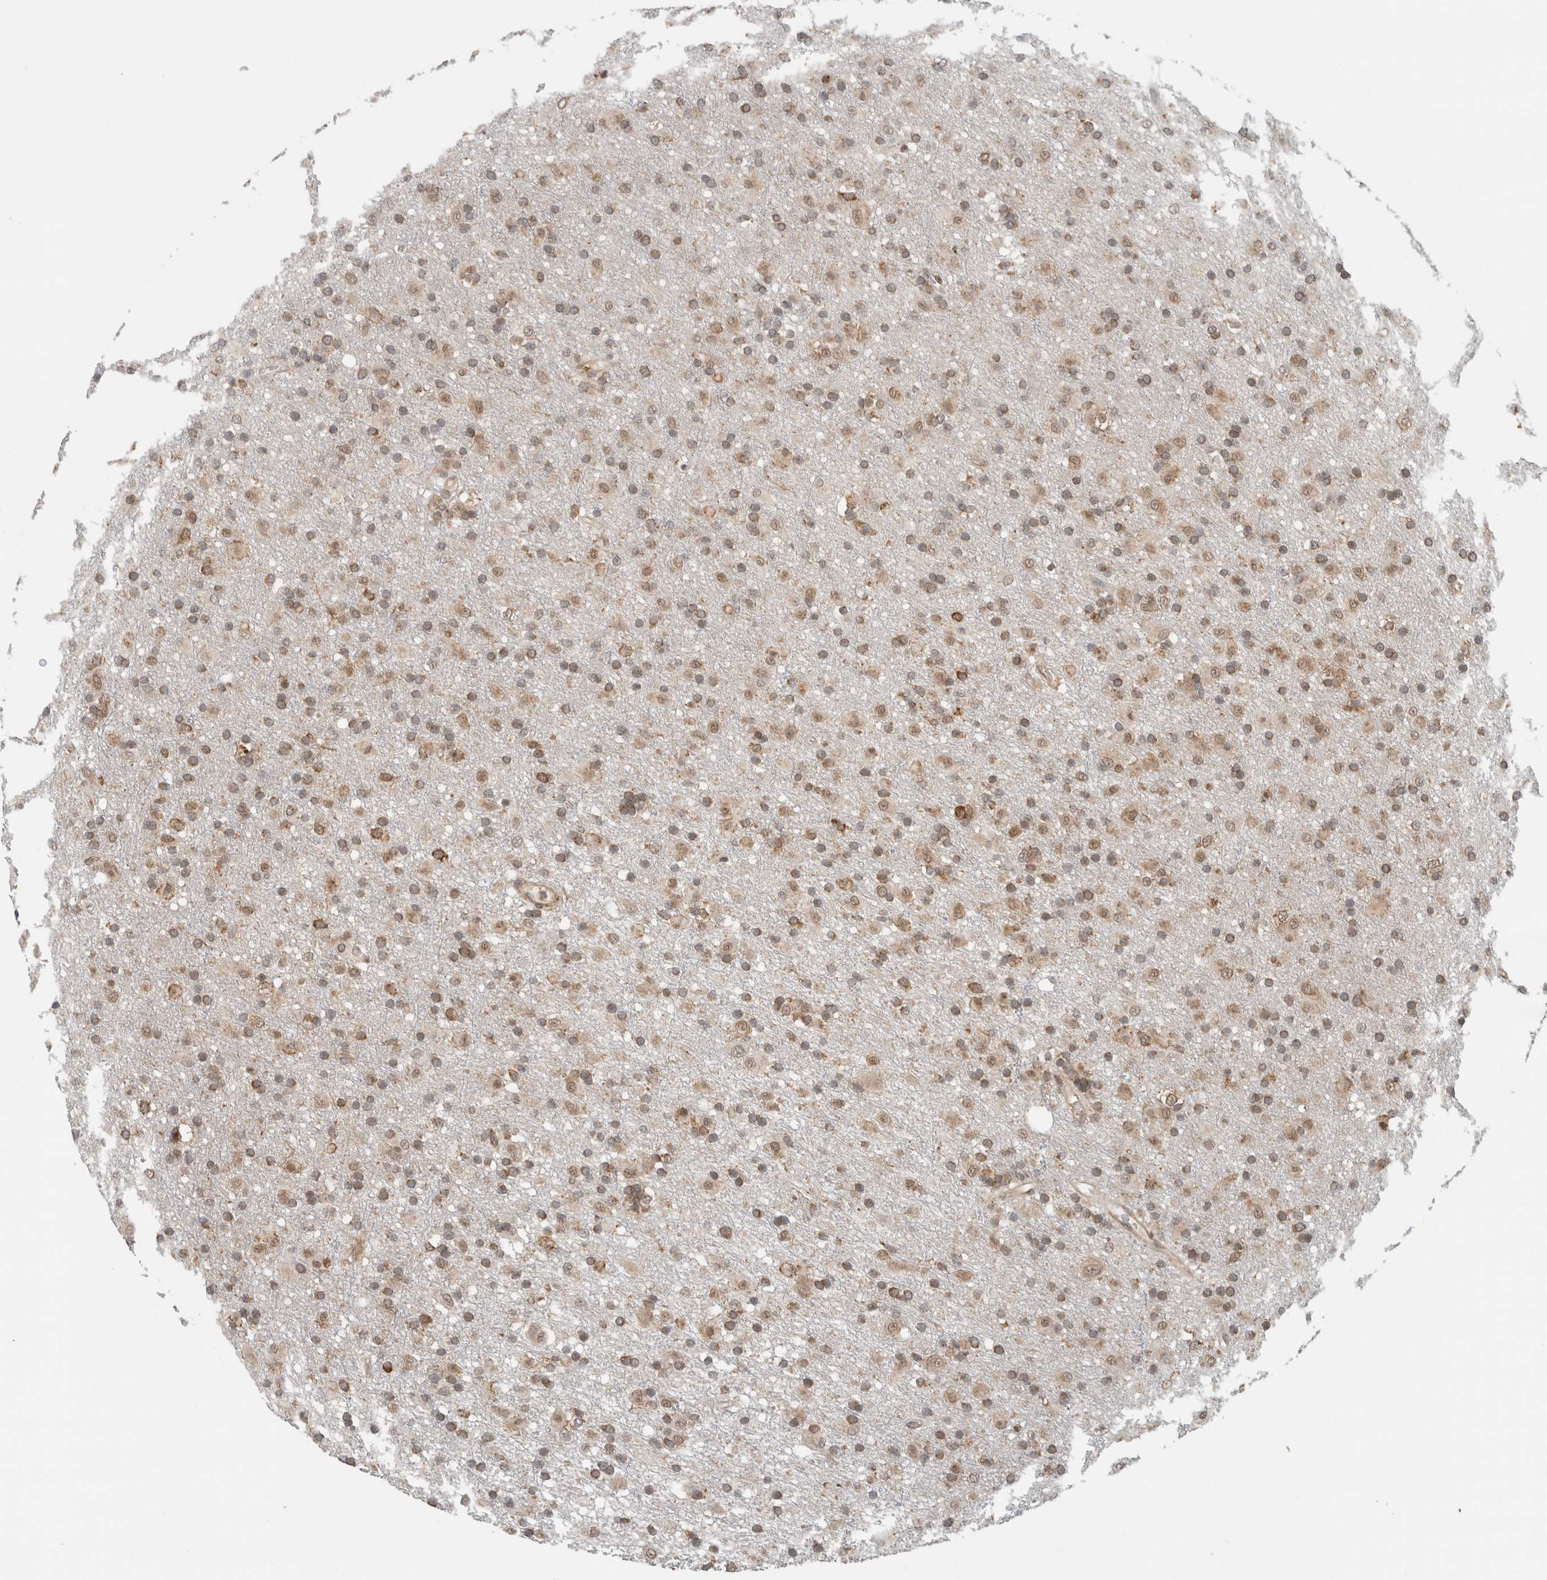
{"staining": {"intensity": "weak", "quantity": "25%-75%", "location": "cytoplasmic/membranous,nuclear"}, "tissue": "glioma", "cell_type": "Tumor cells", "image_type": "cancer", "snomed": [{"axis": "morphology", "description": "Glioma, malignant, Low grade"}, {"axis": "topography", "description": "Brain"}], "caption": "There is low levels of weak cytoplasmic/membranous and nuclear expression in tumor cells of glioma, as demonstrated by immunohistochemical staining (brown color).", "gene": "MS4A7", "patient": {"sex": "male", "age": 65}}